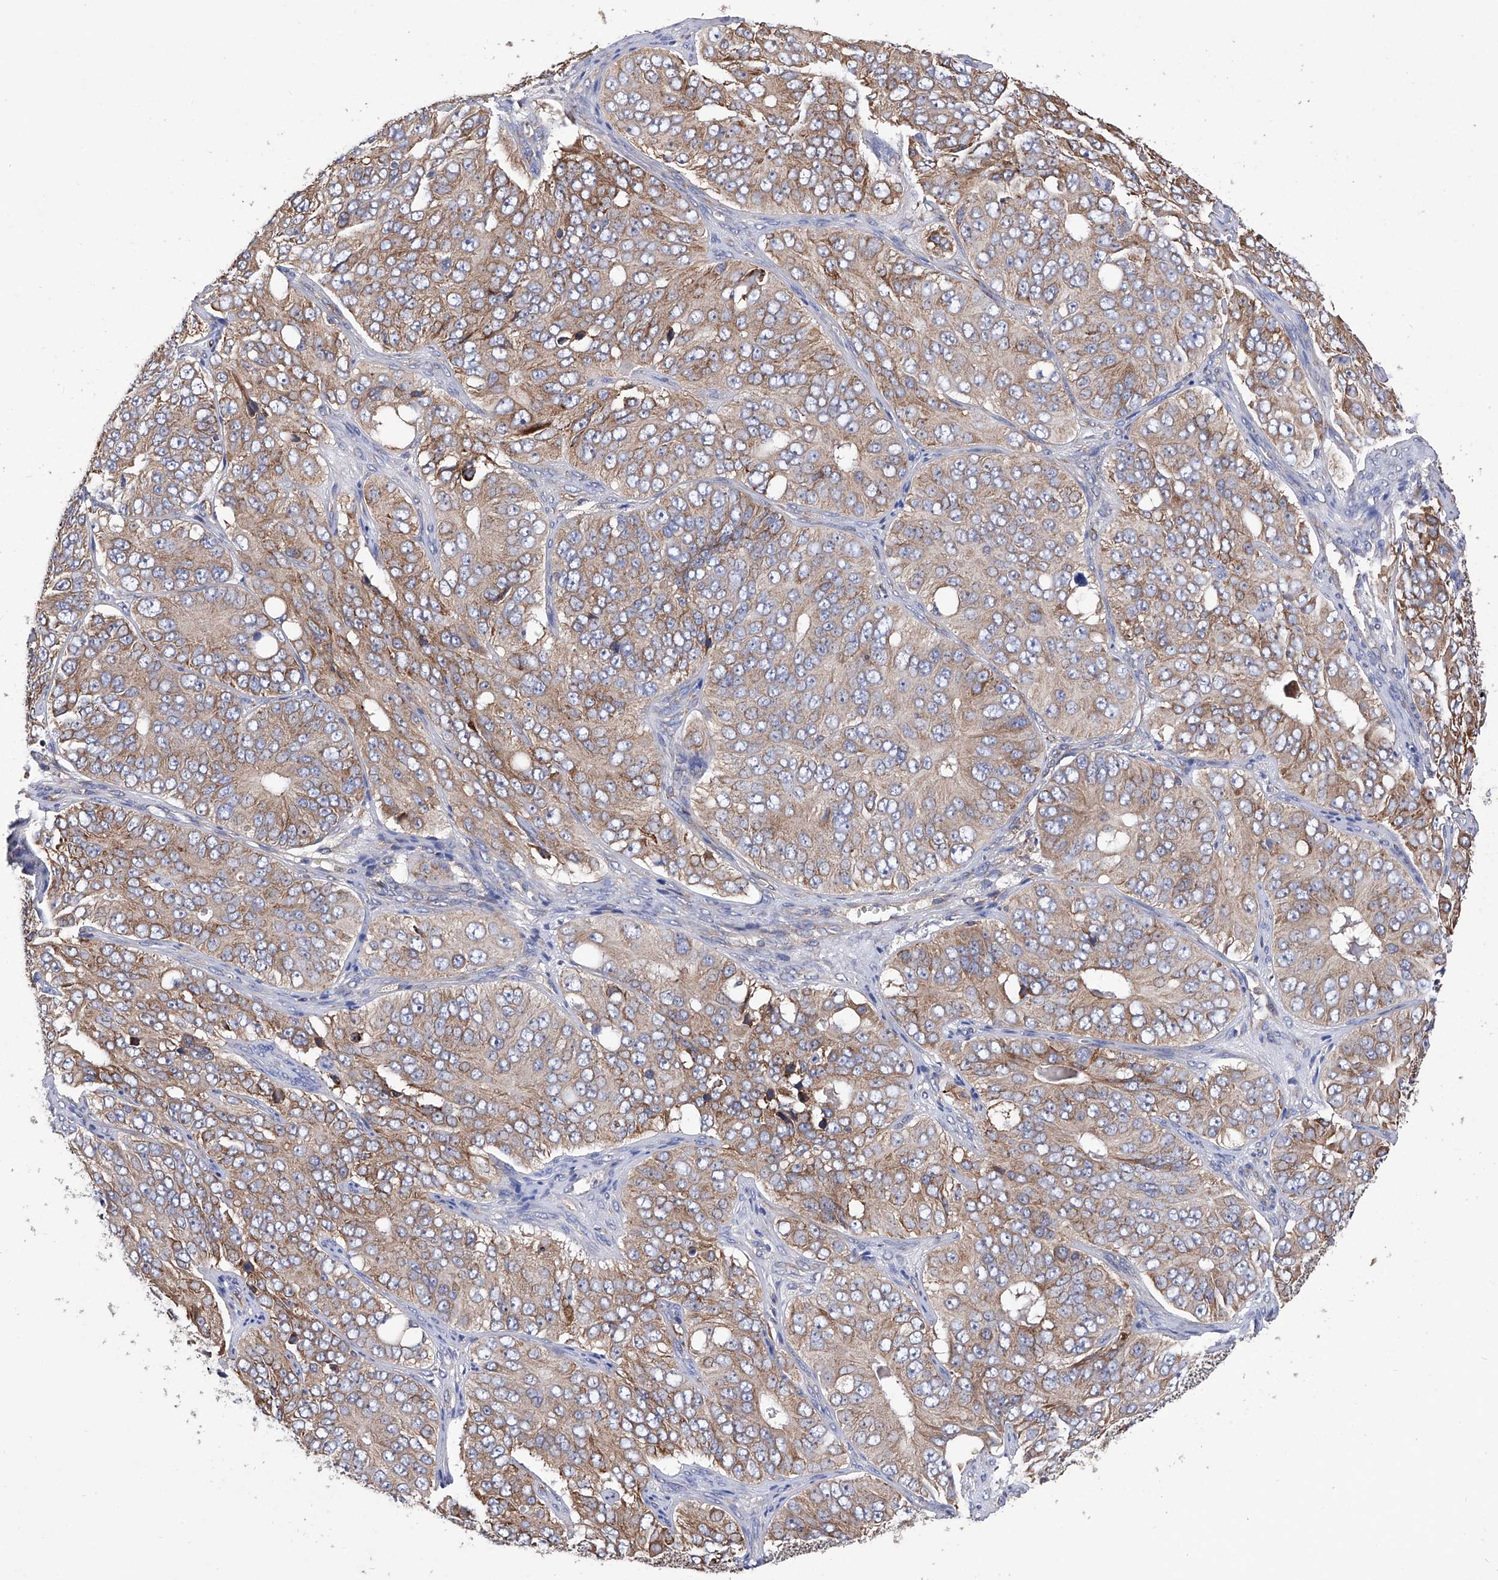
{"staining": {"intensity": "moderate", "quantity": ">75%", "location": "cytoplasmic/membranous"}, "tissue": "ovarian cancer", "cell_type": "Tumor cells", "image_type": "cancer", "snomed": [{"axis": "morphology", "description": "Carcinoma, endometroid"}, {"axis": "topography", "description": "Ovary"}], "caption": "IHC photomicrograph of neoplastic tissue: human ovarian cancer (endometroid carcinoma) stained using IHC demonstrates medium levels of moderate protein expression localized specifically in the cytoplasmic/membranous of tumor cells, appearing as a cytoplasmic/membranous brown color.", "gene": "INPP5B", "patient": {"sex": "female", "age": 51}}